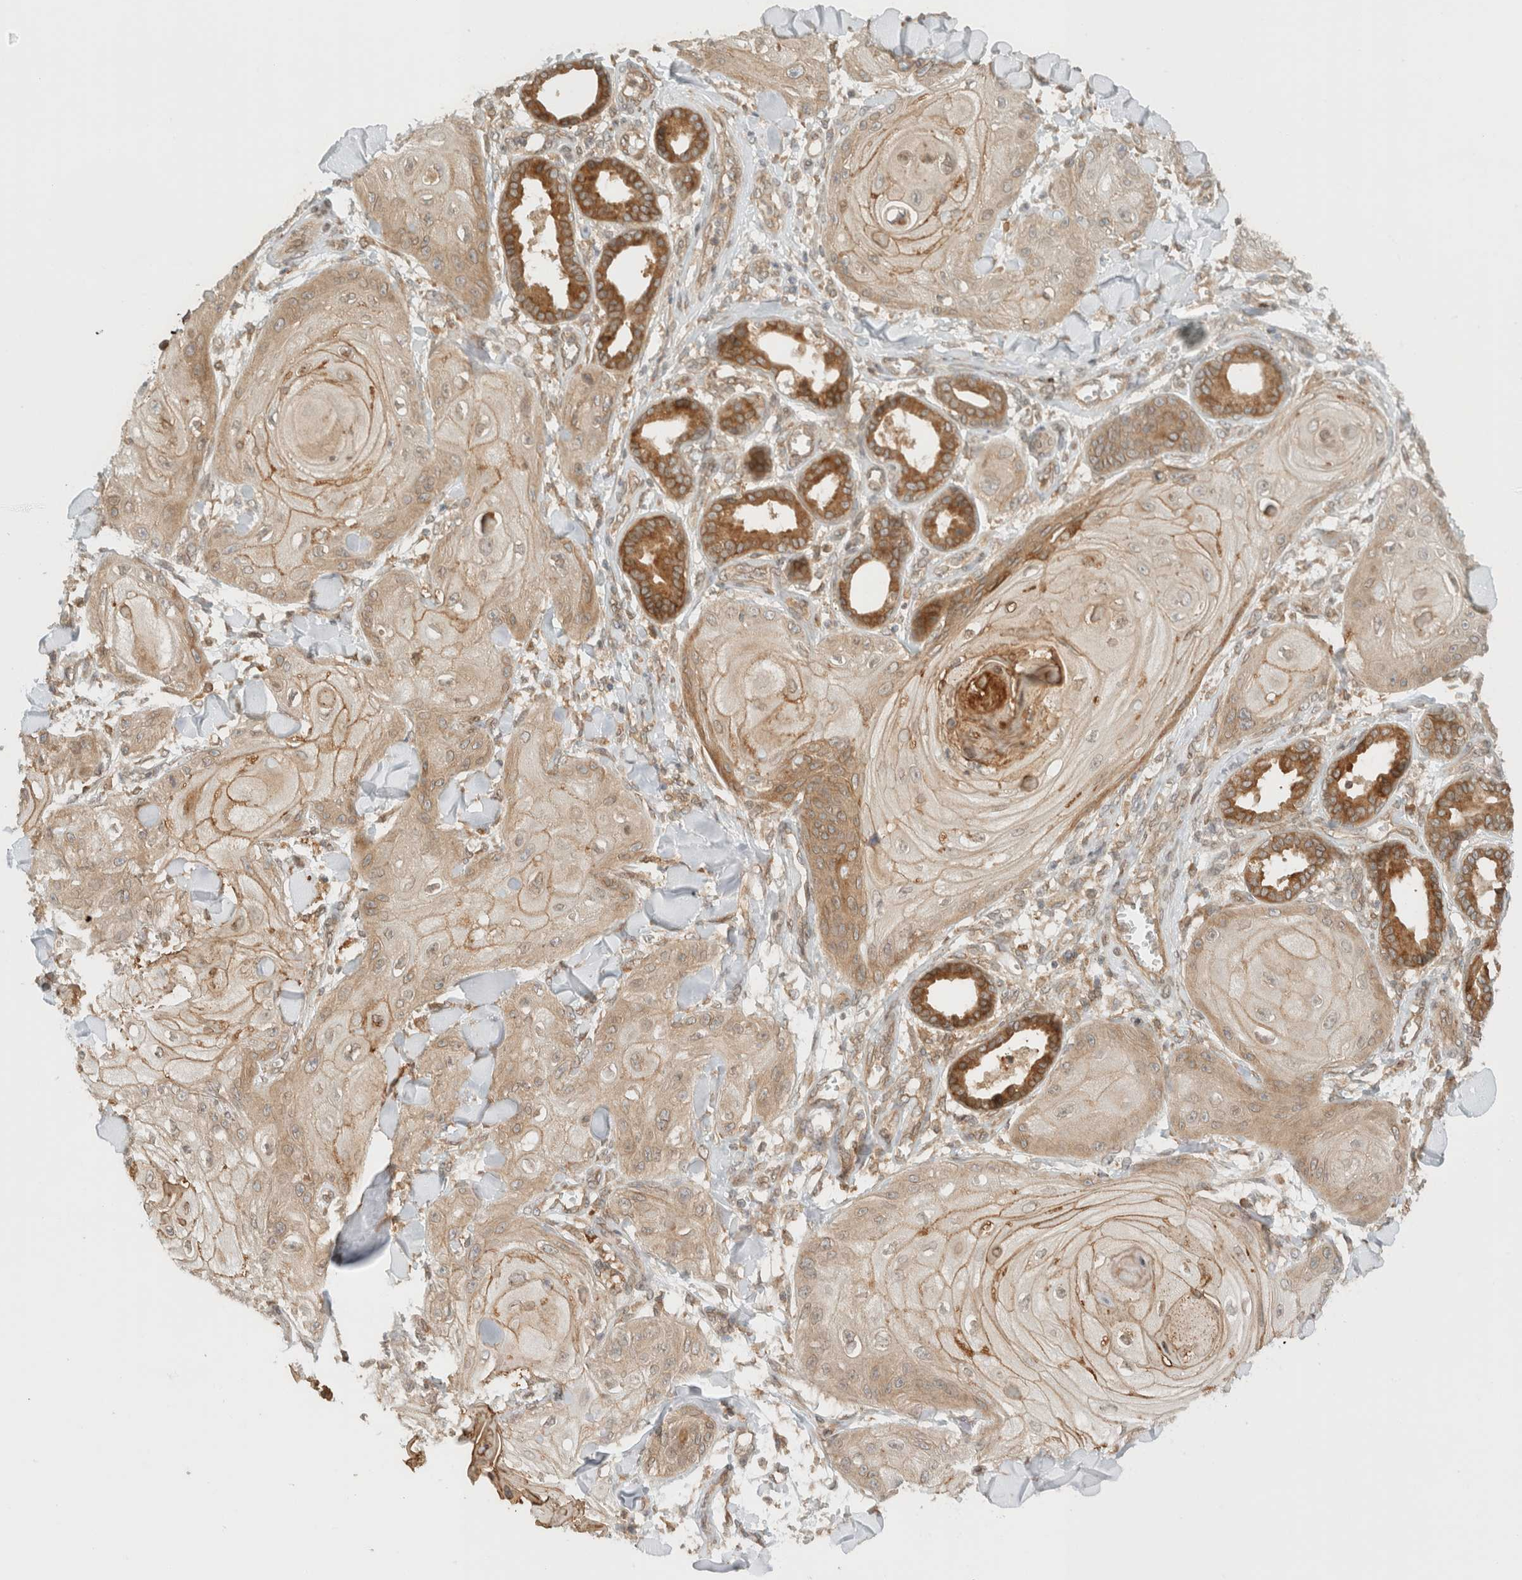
{"staining": {"intensity": "weak", "quantity": ">75%", "location": "cytoplasmic/membranous"}, "tissue": "skin cancer", "cell_type": "Tumor cells", "image_type": "cancer", "snomed": [{"axis": "morphology", "description": "Squamous cell carcinoma, NOS"}, {"axis": "topography", "description": "Skin"}], "caption": "A brown stain shows weak cytoplasmic/membranous expression of a protein in squamous cell carcinoma (skin) tumor cells.", "gene": "ARFGEF2", "patient": {"sex": "male", "age": 74}}